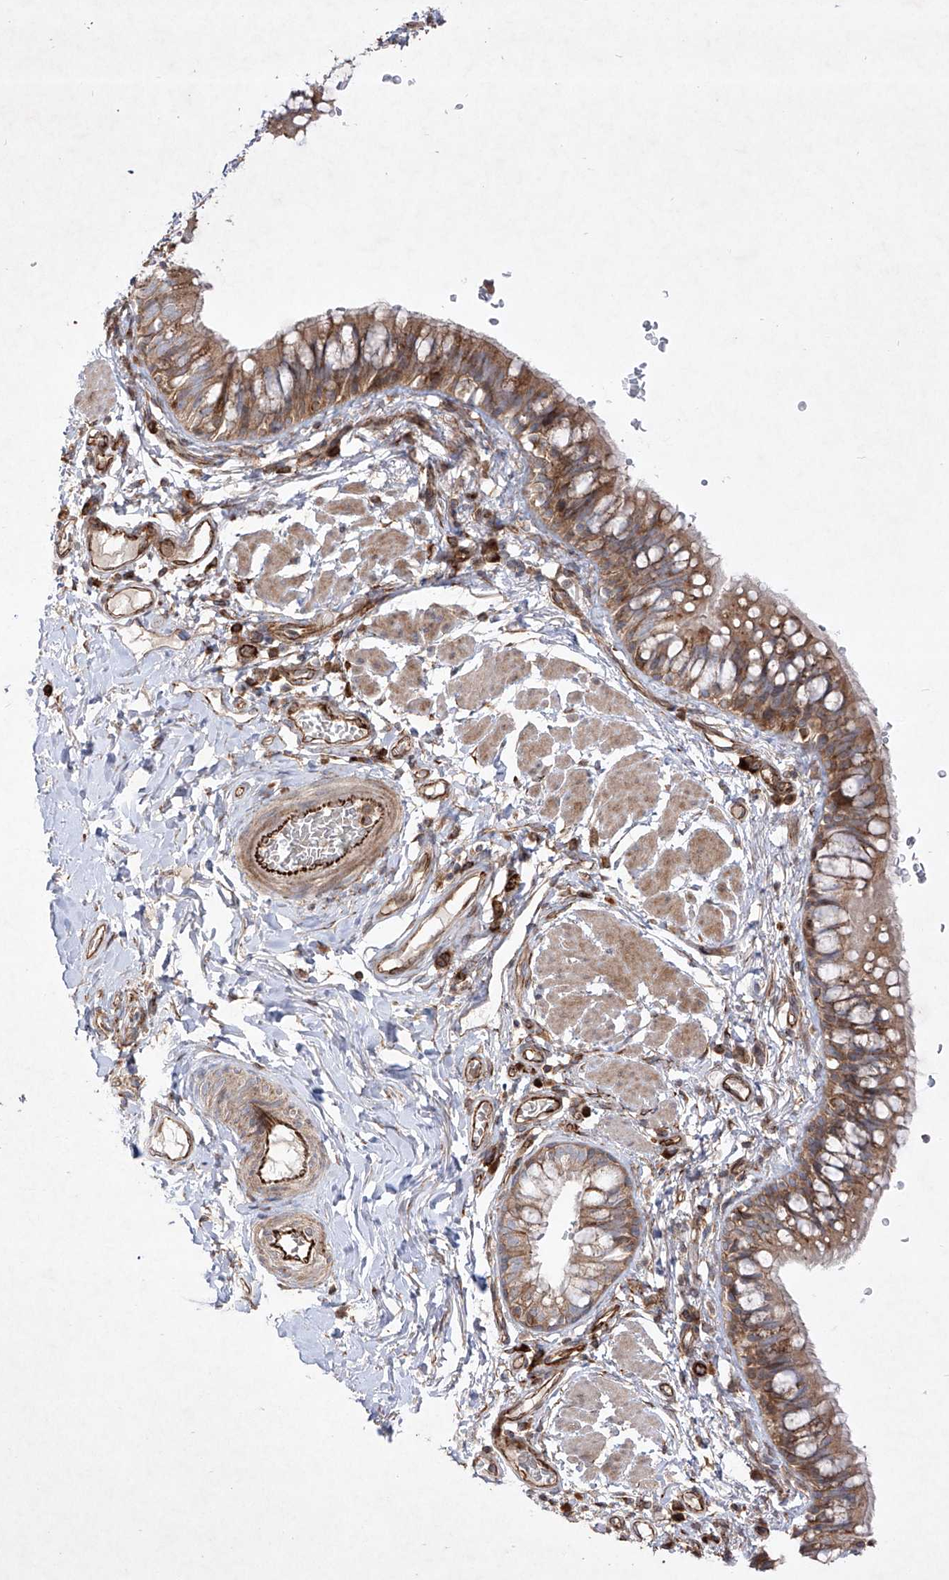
{"staining": {"intensity": "moderate", "quantity": ">75%", "location": "cytoplasmic/membranous"}, "tissue": "bronchus", "cell_type": "Respiratory epithelial cells", "image_type": "normal", "snomed": [{"axis": "morphology", "description": "Normal tissue, NOS"}, {"axis": "topography", "description": "Cartilage tissue"}, {"axis": "topography", "description": "Bronchus"}], "caption": "A brown stain labels moderate cytoplasmic/membranous positivity of a protein in respiratory epithelial cells of benign human bronchus.", "gene": "YKT6", "patient": {"sex": "female", "age": 36}}